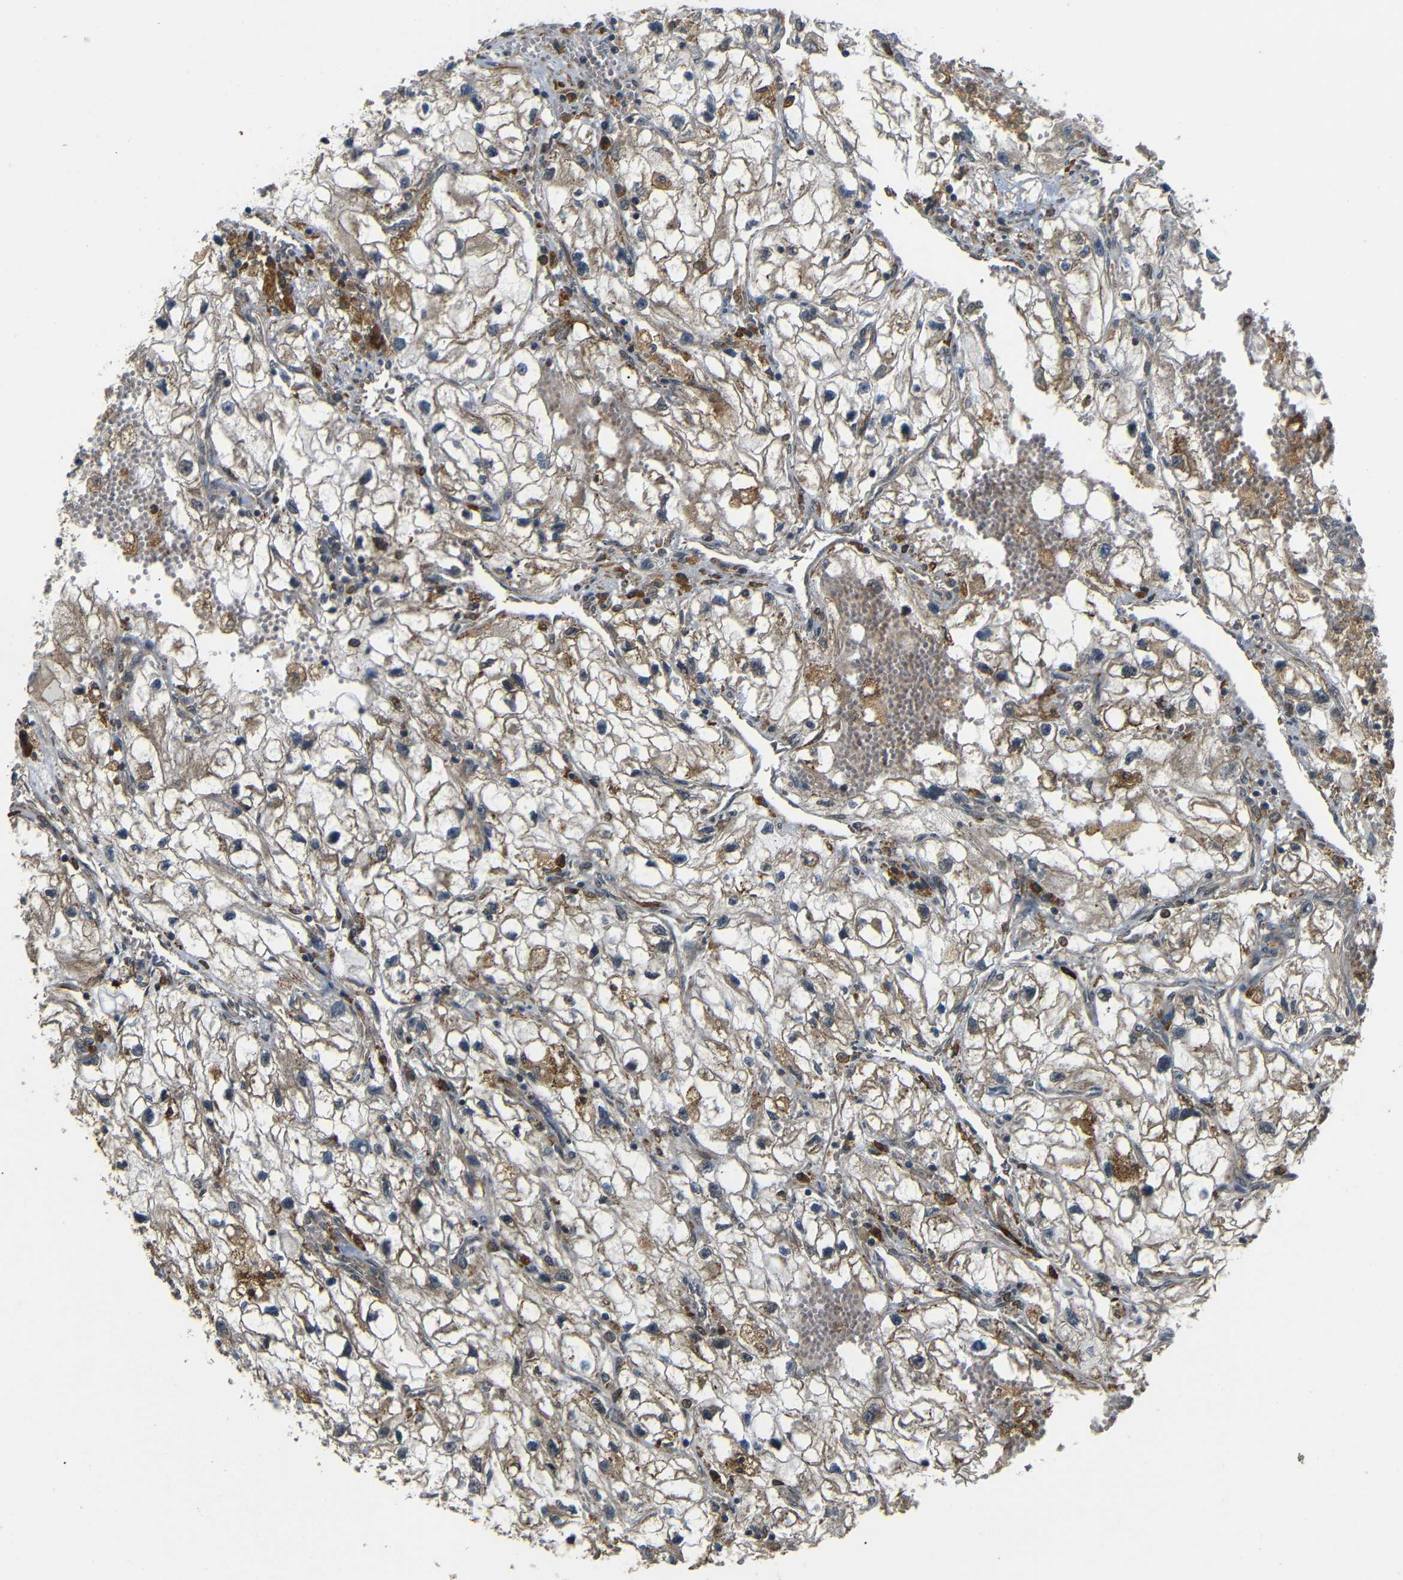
{"staining": {"intensity": "weak", "quantity": ">75%", "location": "cytoplasmic/membranous"}, "tissue": "renal cancer", "cell_type": "Tumor cells", "image_type": "cancer", "snomed": [{"axis": "morphology", "description": "Adenocarcinoma, NOS"}, {"axis": "topography", "description": "Kidney"}], "caption": "This photomicrograph demonstrates renal adenocarcinoma stained with IHC to label a protein in brown. The cytoplasmic/membranous of tumor cells show weak positivity for the protein. Nuclei are counter-stained blue.", "gene": "EPHB2", "patient": {"sex": "female", "age": 70}}